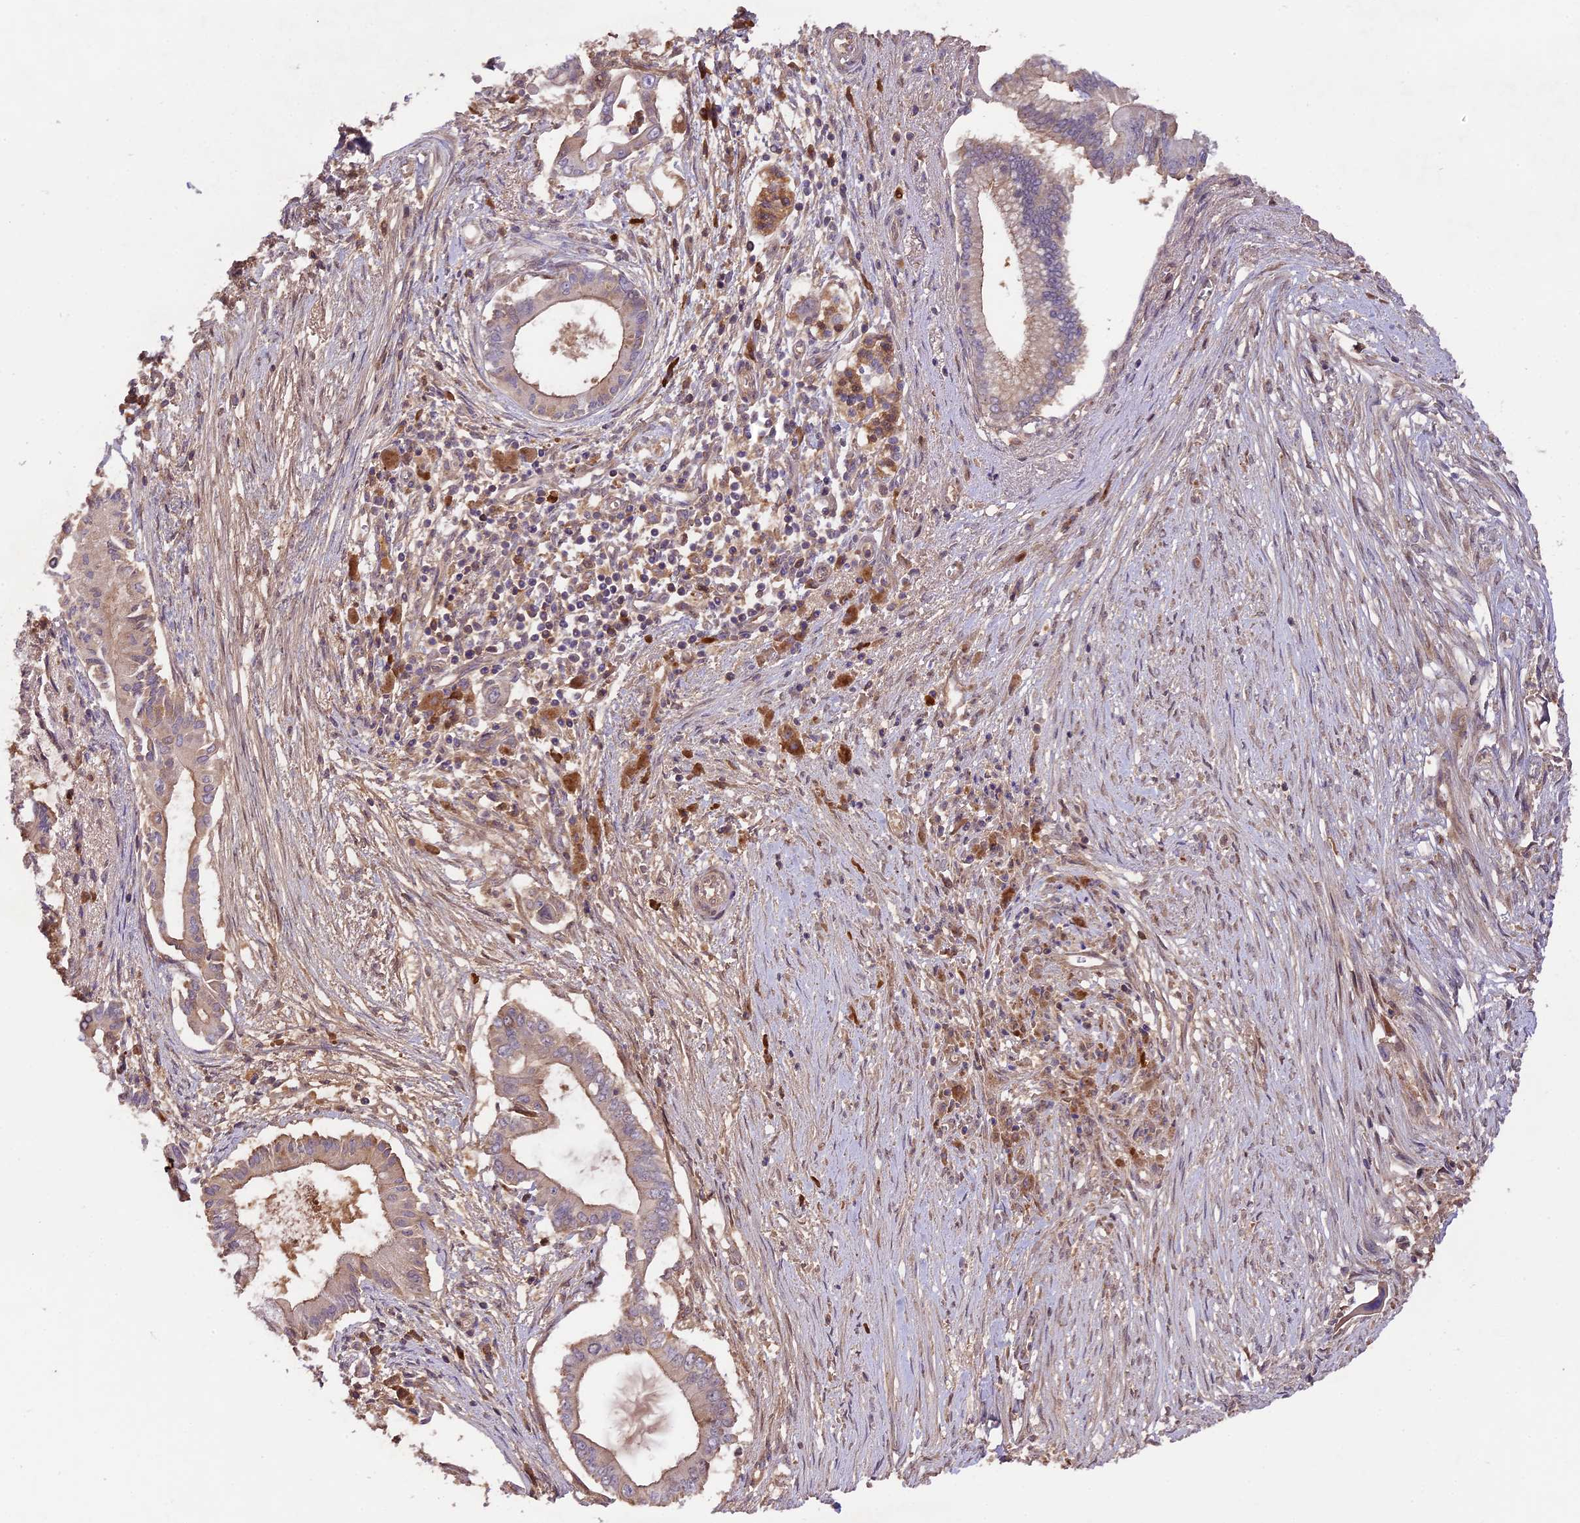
{"staining": {"intensity": "weak", "quantity": "25%-75%", "location": "cytoplasmic/membranous"}, "tissue": "pancreatic cancer", "cell_type": "Tumor cells", "image_type": "cancer", "snomed": [{"axis": "morphology", "description": "Adenocarcinoma, NOS"}, {"axis": "topography", "description": "Pancreas"}], "caption": "Weak cytoplasmic/membranous protein staining is appreciated in approximately 25%-75% of tumor cells in adenocarcinoma (pancreatic).", "gene": "SETD6", "patient": {"sex": "male", "age": 68}}